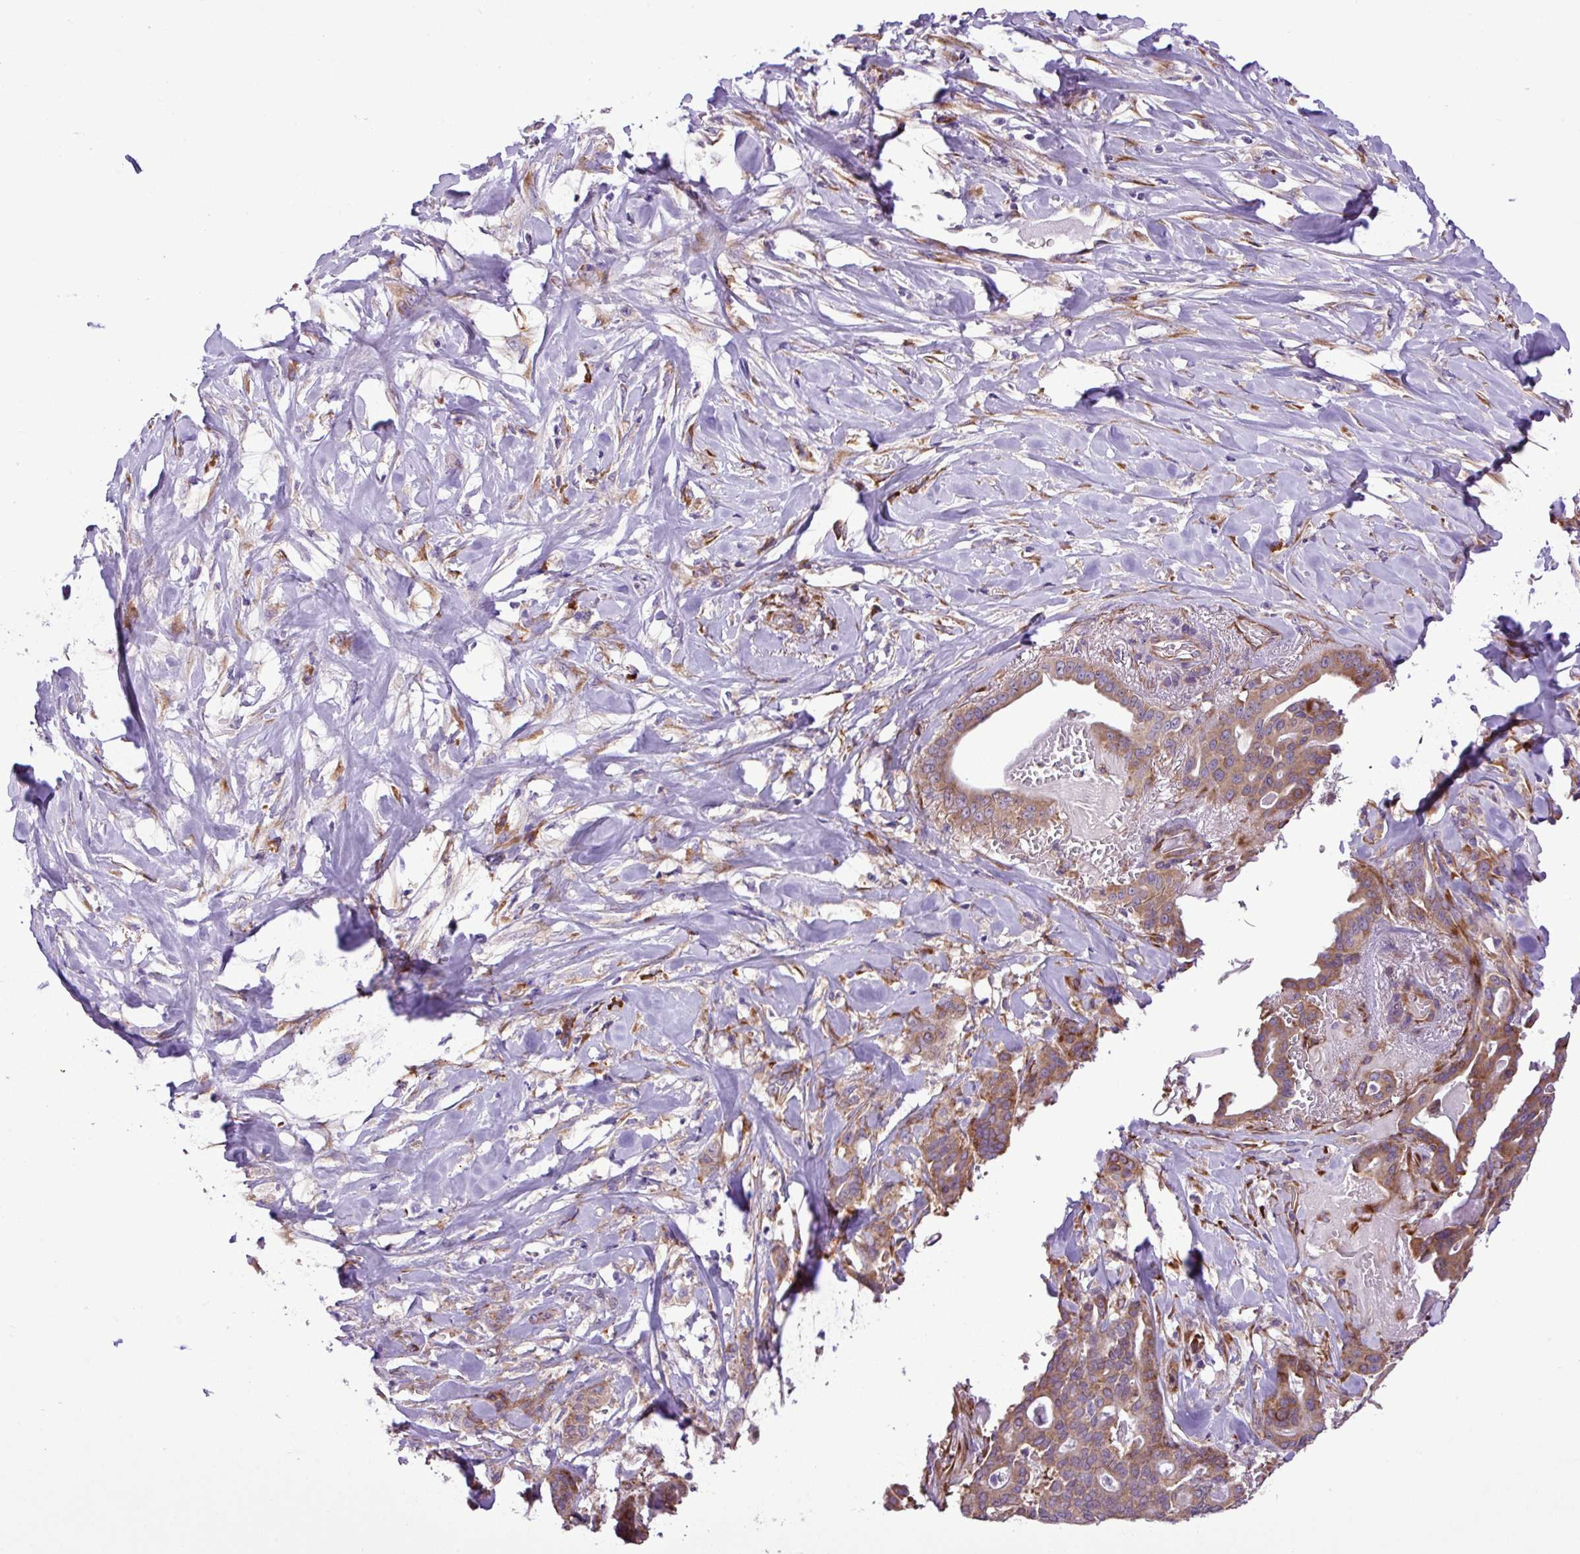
{"staining": {"intensity": "moderate", "quantity": ">75%", "location": "cytoplasmic/membranous"}, "tissue": "pancreatic cancer", "cell_type": "Tumor cells", "image_type": "cancer", "snomed": [{"axis": "morphology", "description": "Adenocarcinoma, NOS"}, {"axis": "topography", "description": "Pancreas"}], "caption": "There is medium levels of moderate cytoplasmic/membranous expression in tumor cells of adenocarcinoma (pancreatic), as demonstrated by immunohistochemical staining (brown color).", "gene": "RPL13", "patient": {"sex": "male", "age": 63}}